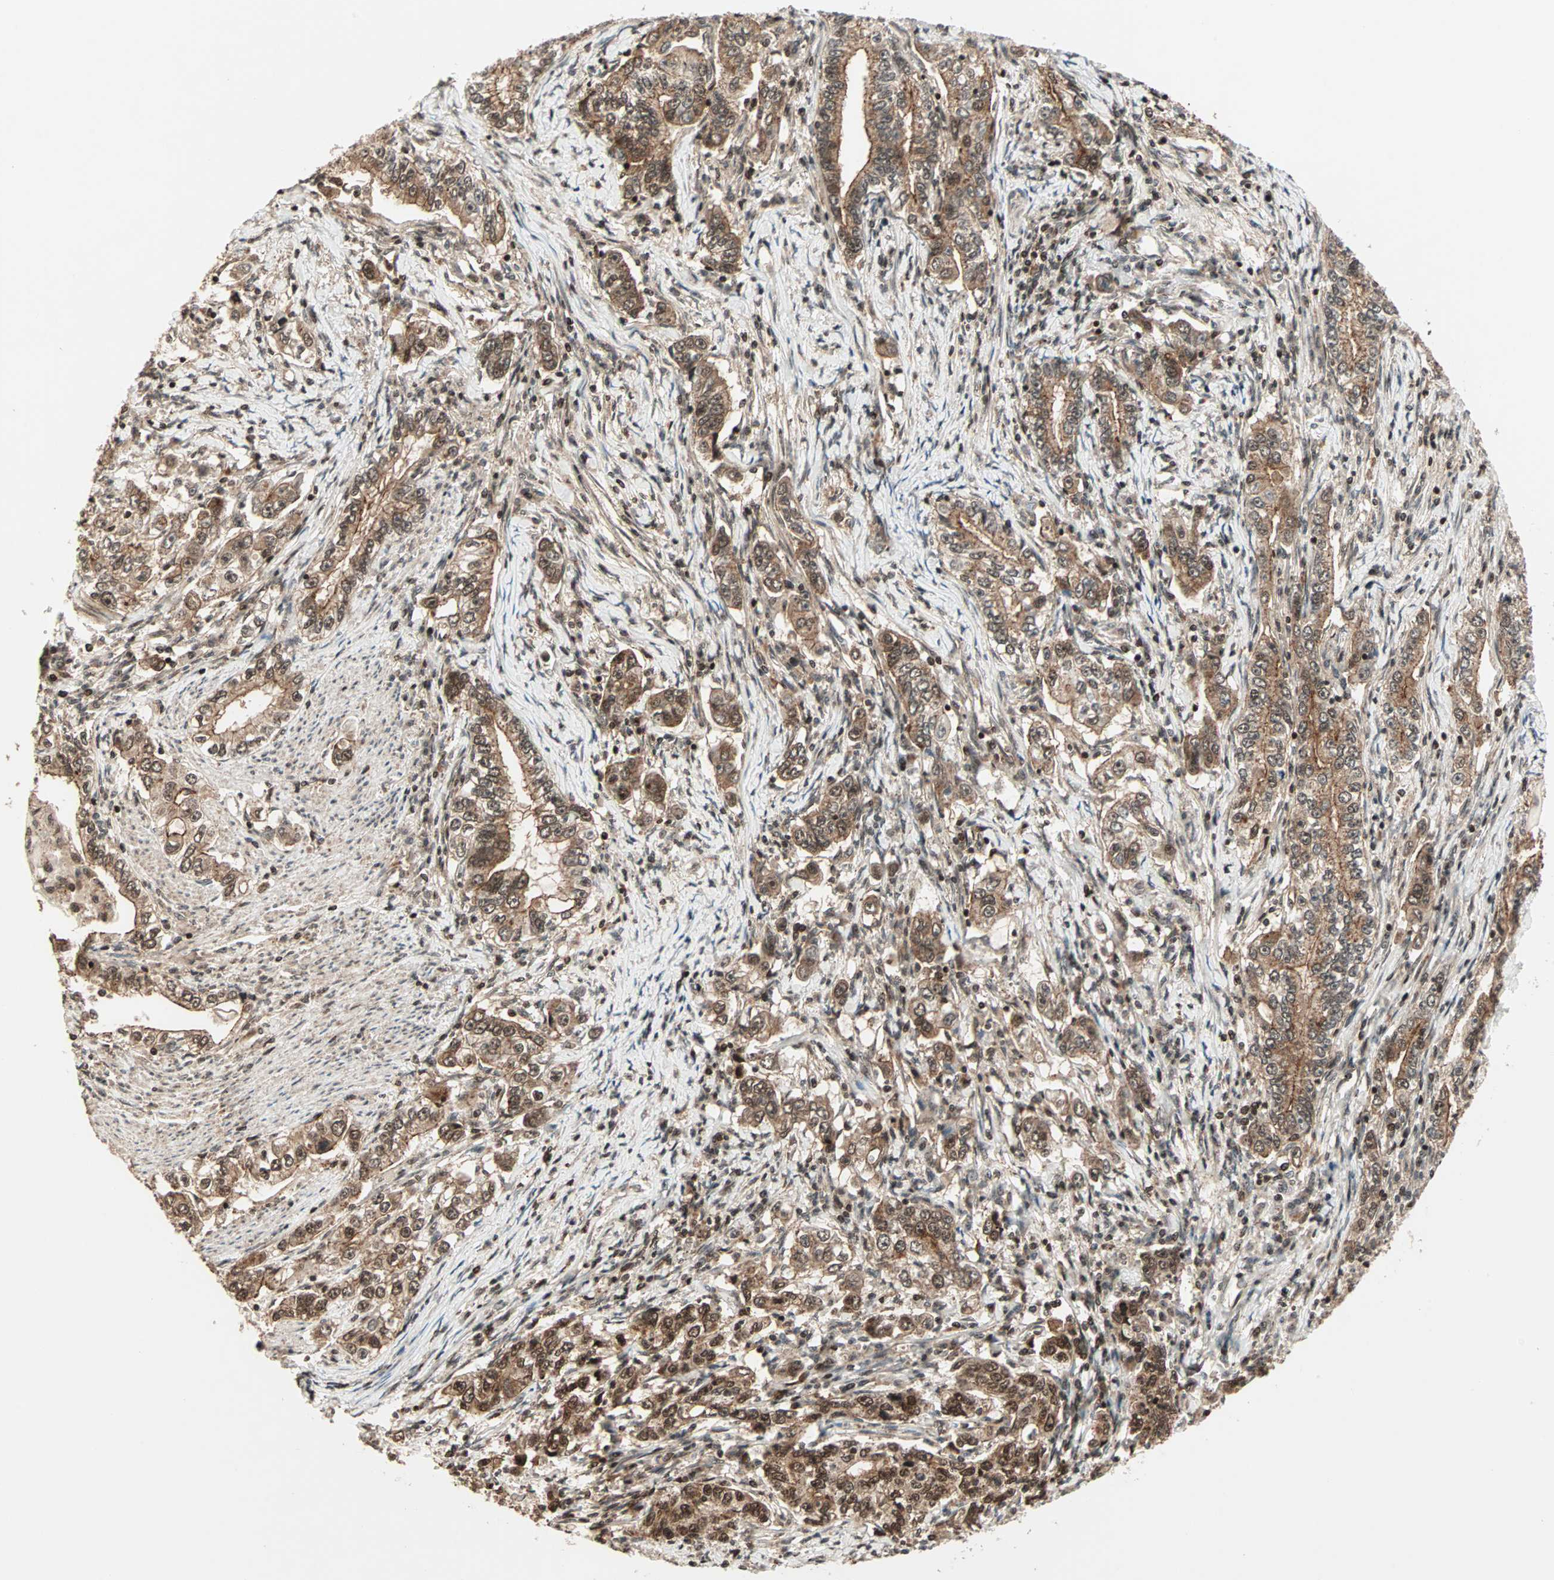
{"staining": {"intensity": "strong", "quantity": ">75%", "location": "cytoplasmic/membranous,nuclear"}, "tissue": "stomach cancer", "cell_type": "Tumor cells", "image_type": "cancer", "snomed": [{"axis": "morphology", "description": "Adenocarcinoma, NOS"}, {"axis": "topography", "description": "Stomach, lower"}], "caption": "Immunohistochemistry photomicrograph of human adenocarcinoma (stomach) stained for a protein (brown), which demonstrates high levels of strong cytoplasmic/membranous and nuclear positivity in about >75% of tumor cells.", "gene": "ZBED9", "patient": {"sex": "female", "age": 72}}